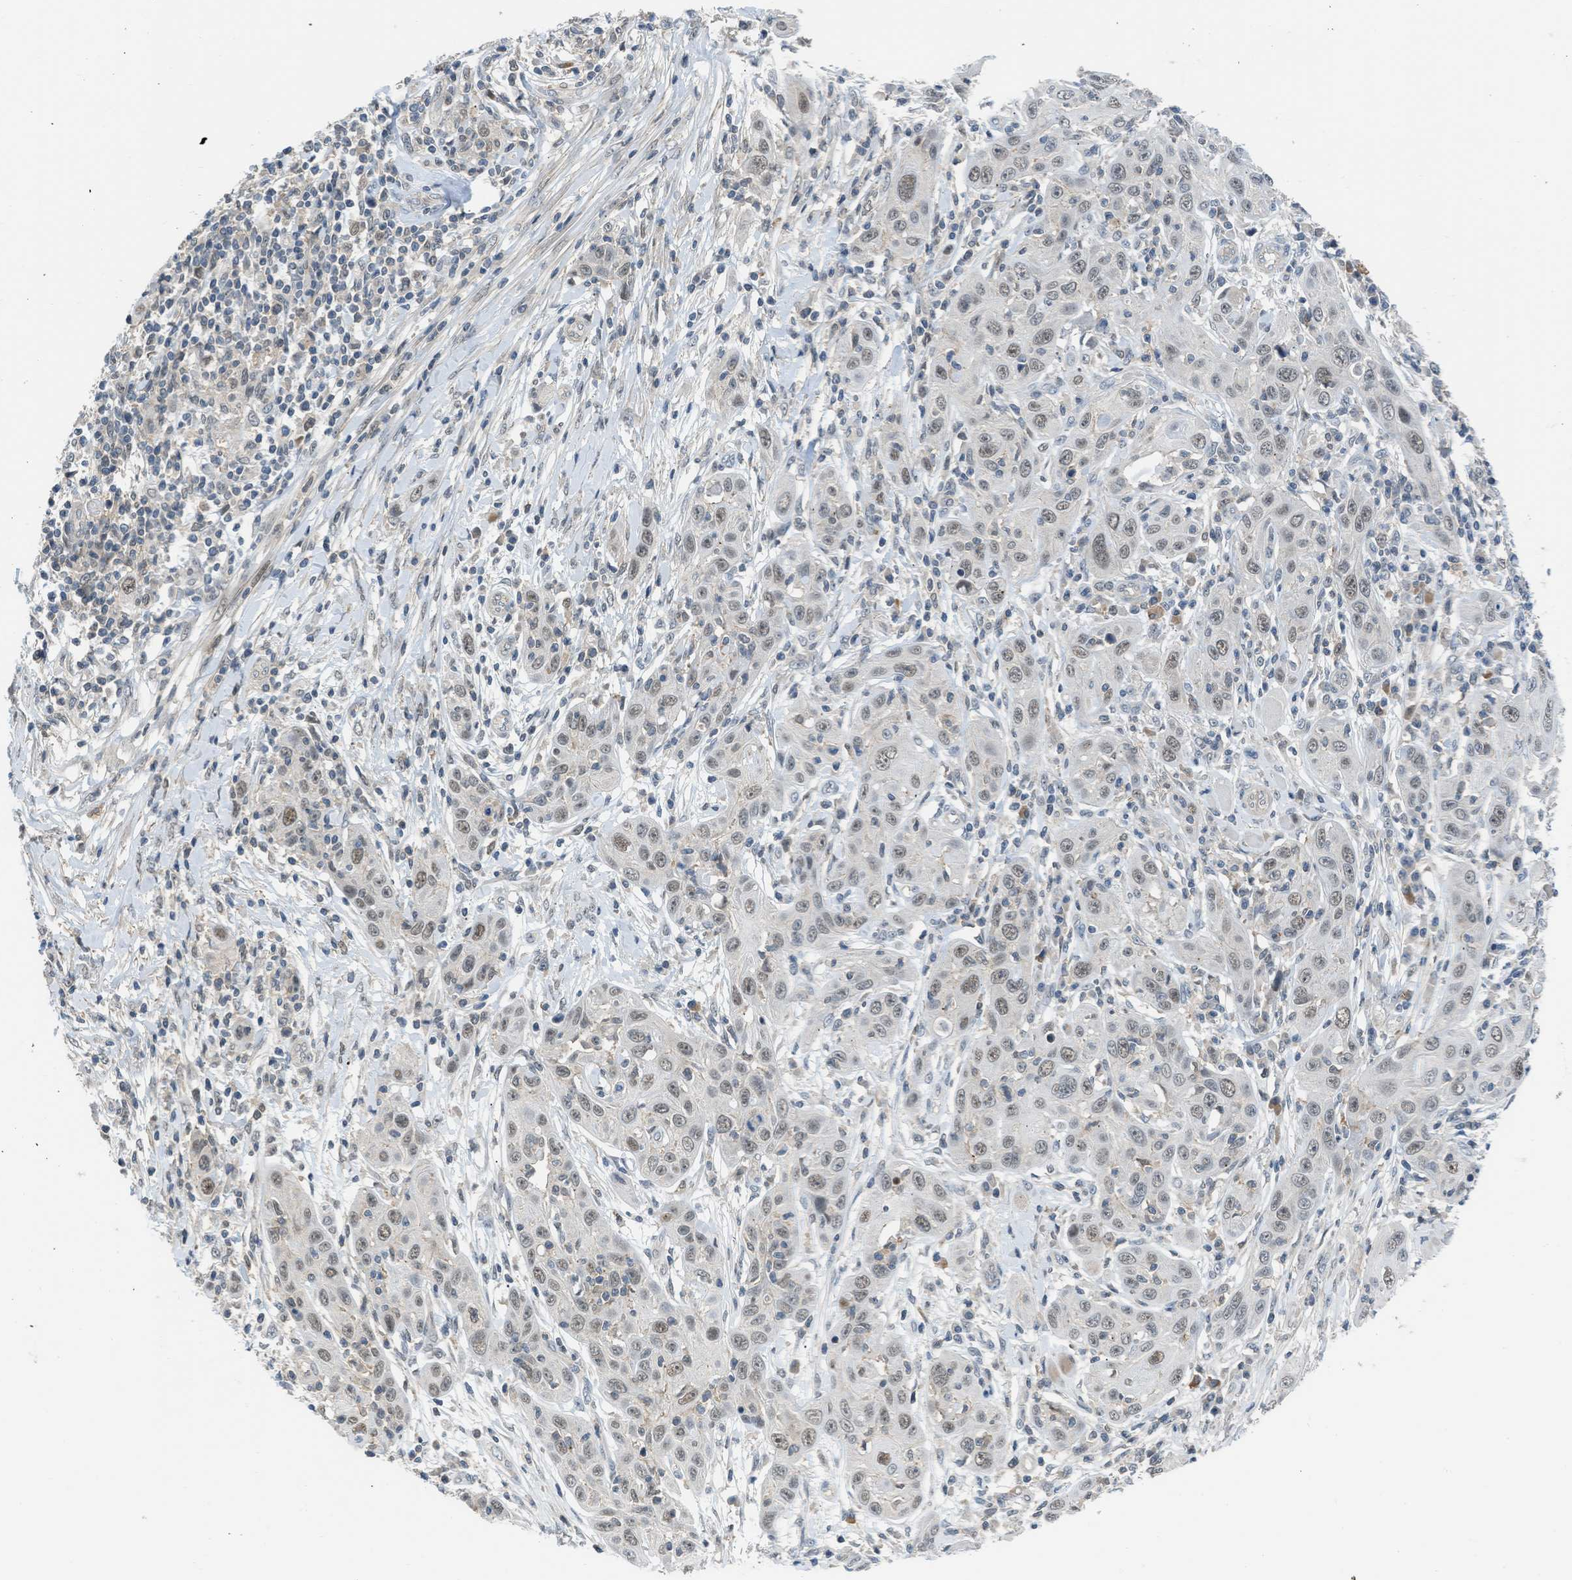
{"staining": {"intensity": "weak", "quantity": "25%-75%", "location": "nuclear"}, "tissue": "skin cancer", "cell_type": "Tumor cells", "image_type": "cancer", "snomed": [{"axis": "morphology", "description": "Squamous cell carcinoma, NOS"}, {"axis": "topography", "description": "Skin"}], "caption": "Skin cancer tissue shows weak nuclear staining in approximately 25%-75% of tumor cells, visualized by immunohistochemistry.", "gene": "TTBK2", "patient": {"sex": "female", "age": 88}}